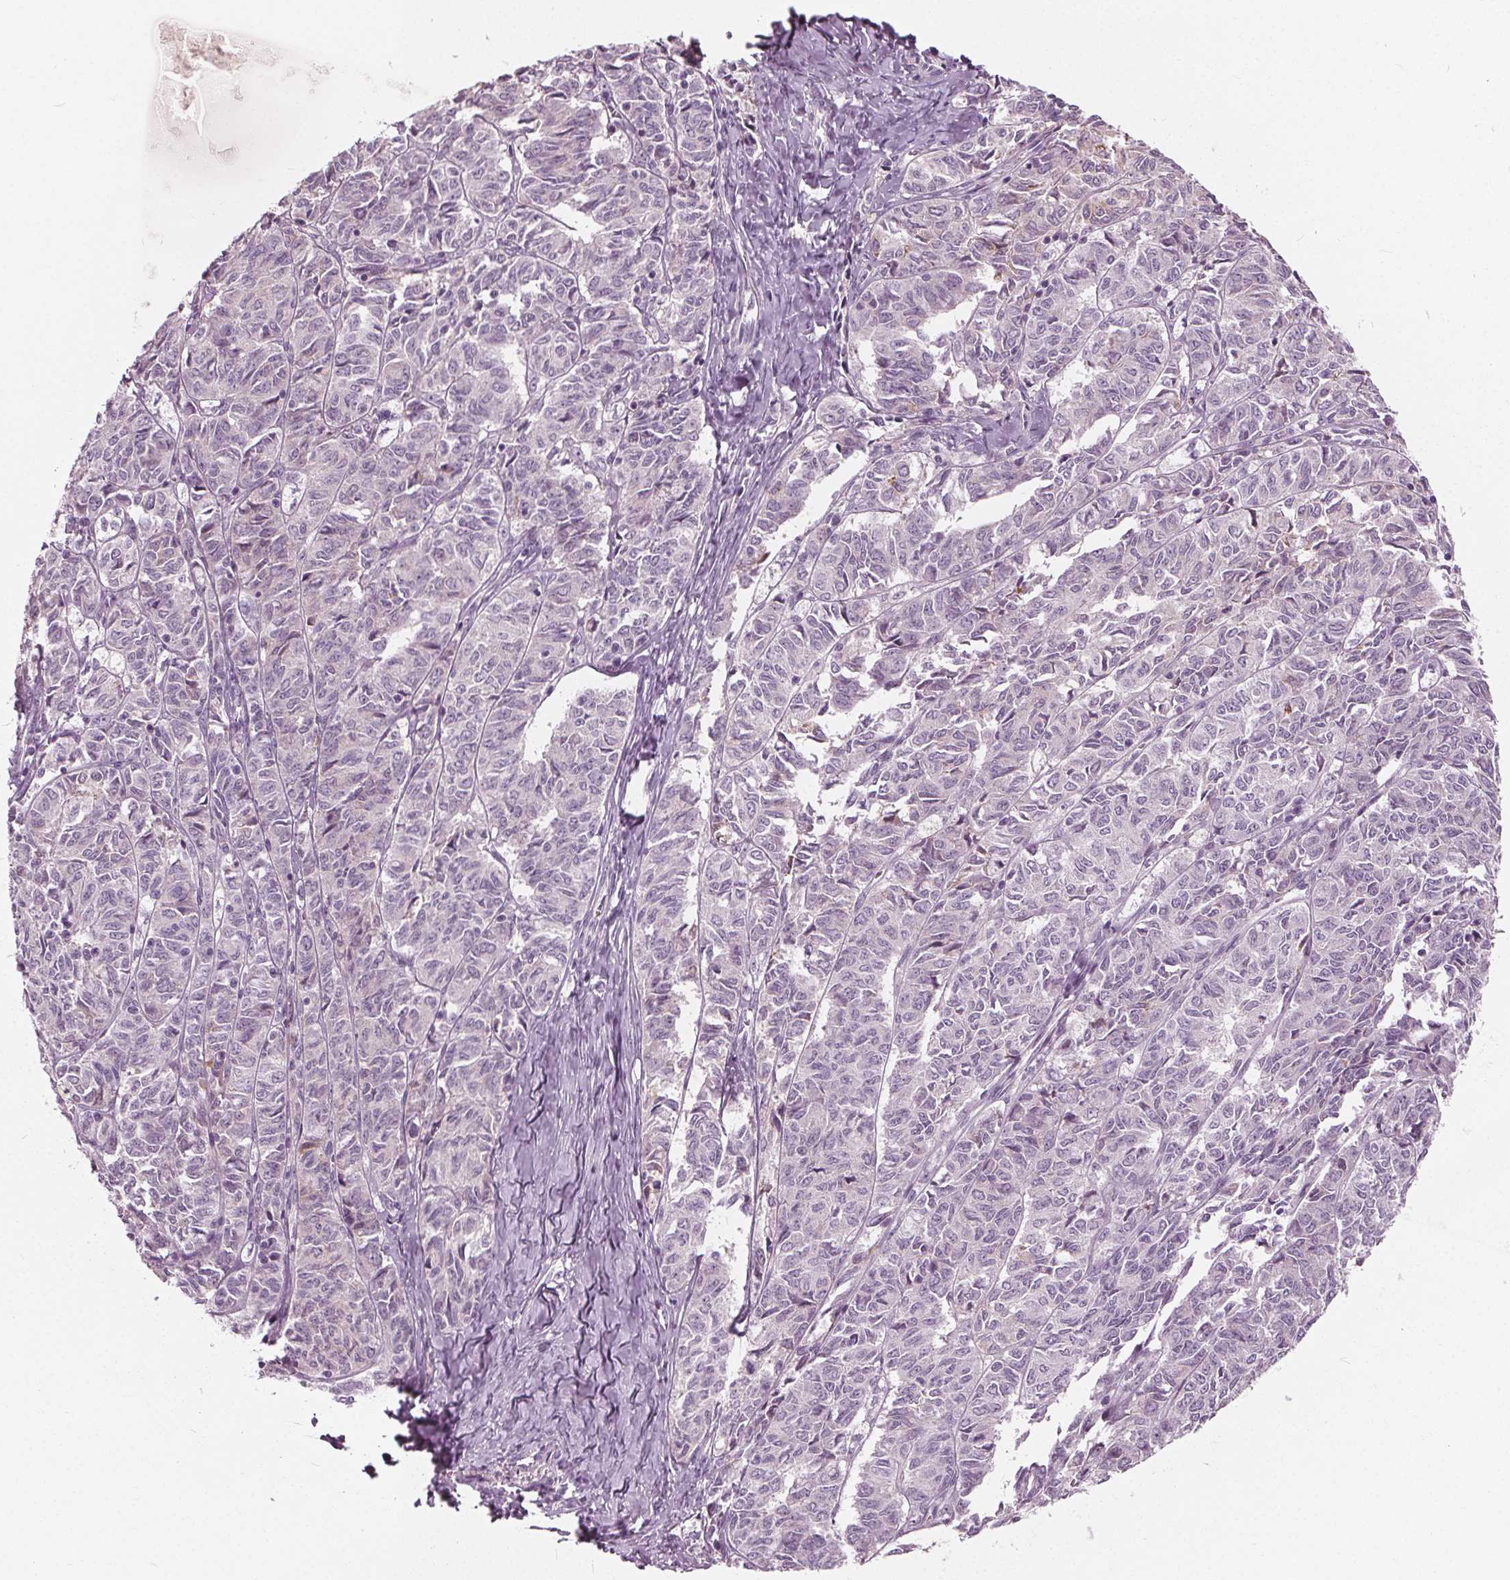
{"staining": {"intensity": "negative", "quantity": "none", "location": "none"}, "tissue": "ovarian cancer", "cell_type": "Tumor cells", "image_type": "cancer", "snomed": [{"axis": "morphology", "description": "Carcinoma, endometroid"}, {"axis": "topography", "description": "Ovary"}], "caption": "Tumor cells are negative for protein expression in human ovarian endometroid carcinoma.", "gene": "LHFPL7", "patient": {"sex": "female", "age": 80}}